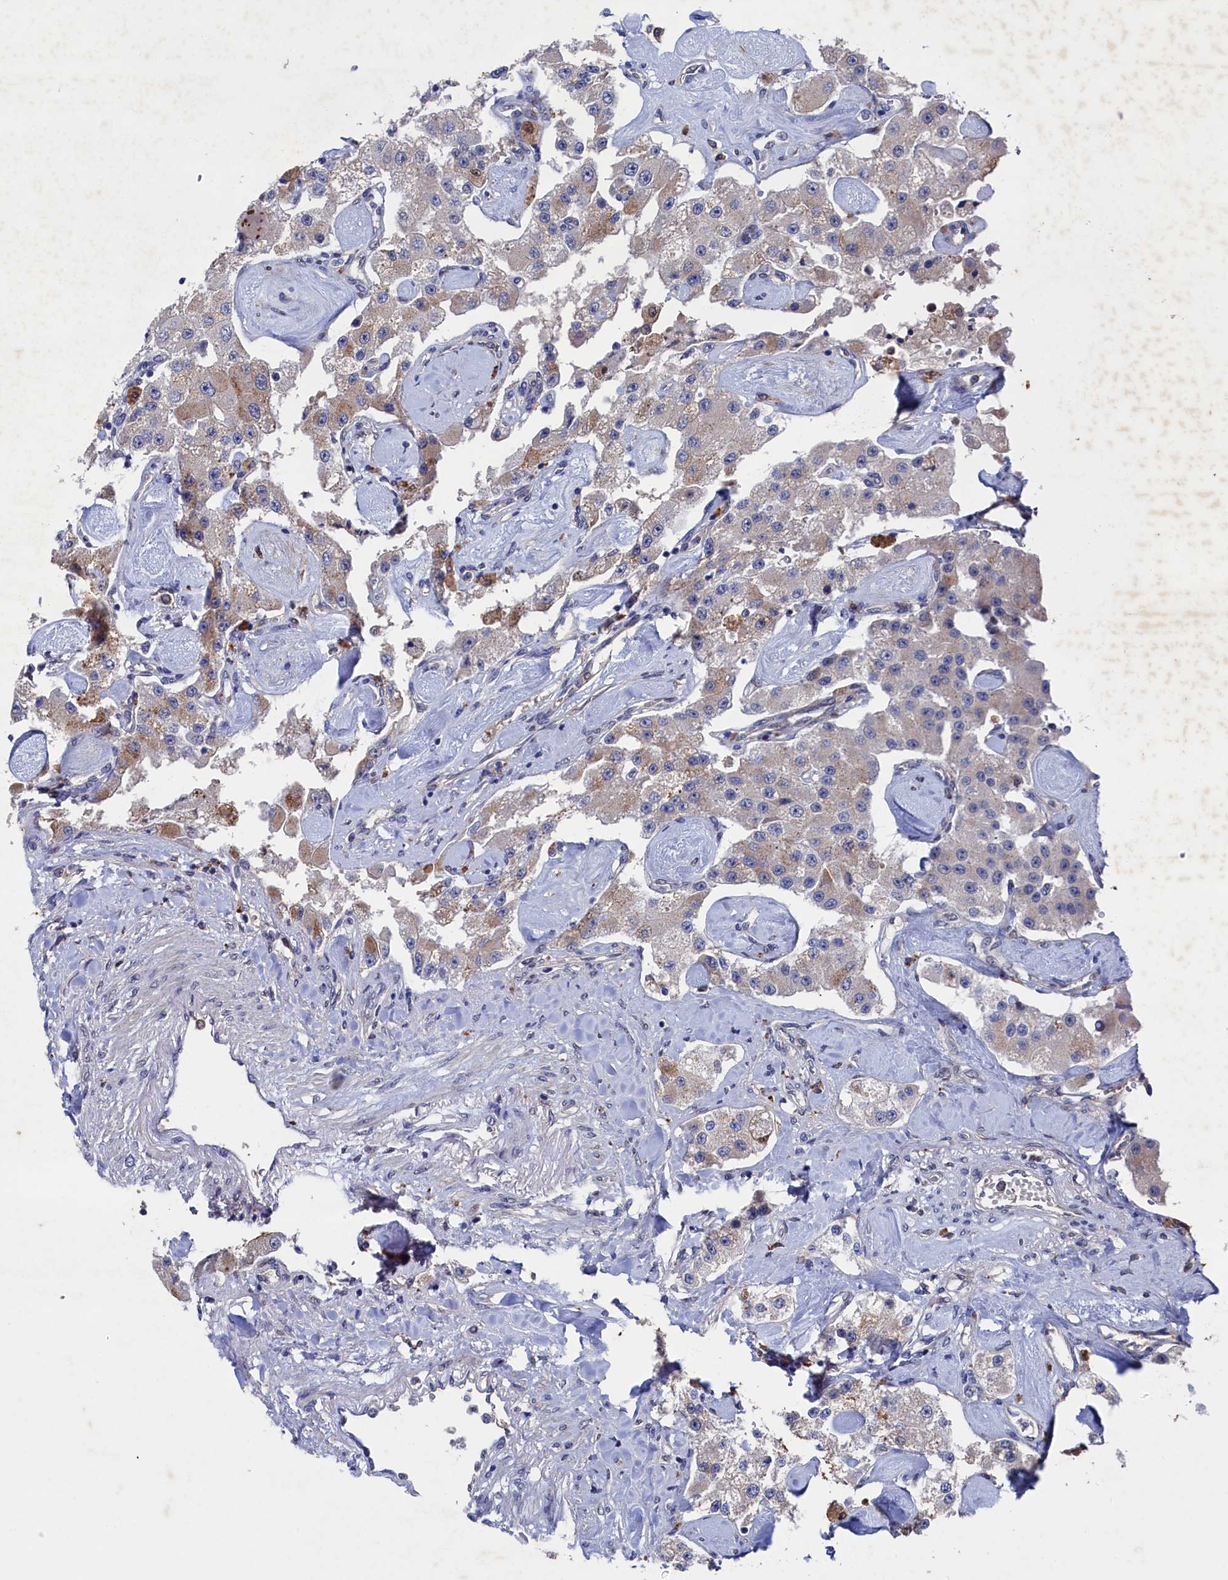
{"staining": {"intensity": "weak", "quantity": "25%-75%", "location": "cytoplasmic/membranous"}, "tissue": "carcinoid", "cell_type": "Tumor cells", "image_type": "cancer", "snomed": [{"axis": "morphology", "description": "Carcinoid, malignant, NOS"}, {"axis": "topography", "description": "Pancreas"}], "caption": "A micrograph showing weak cytoplasmic/membranous expression in about 25%-75% of tumor cells in carcinoid, as visualized by brown immunohistochemical staining.", "gene": "RNH1", "patient": {"sex": "male", "age": 41}}